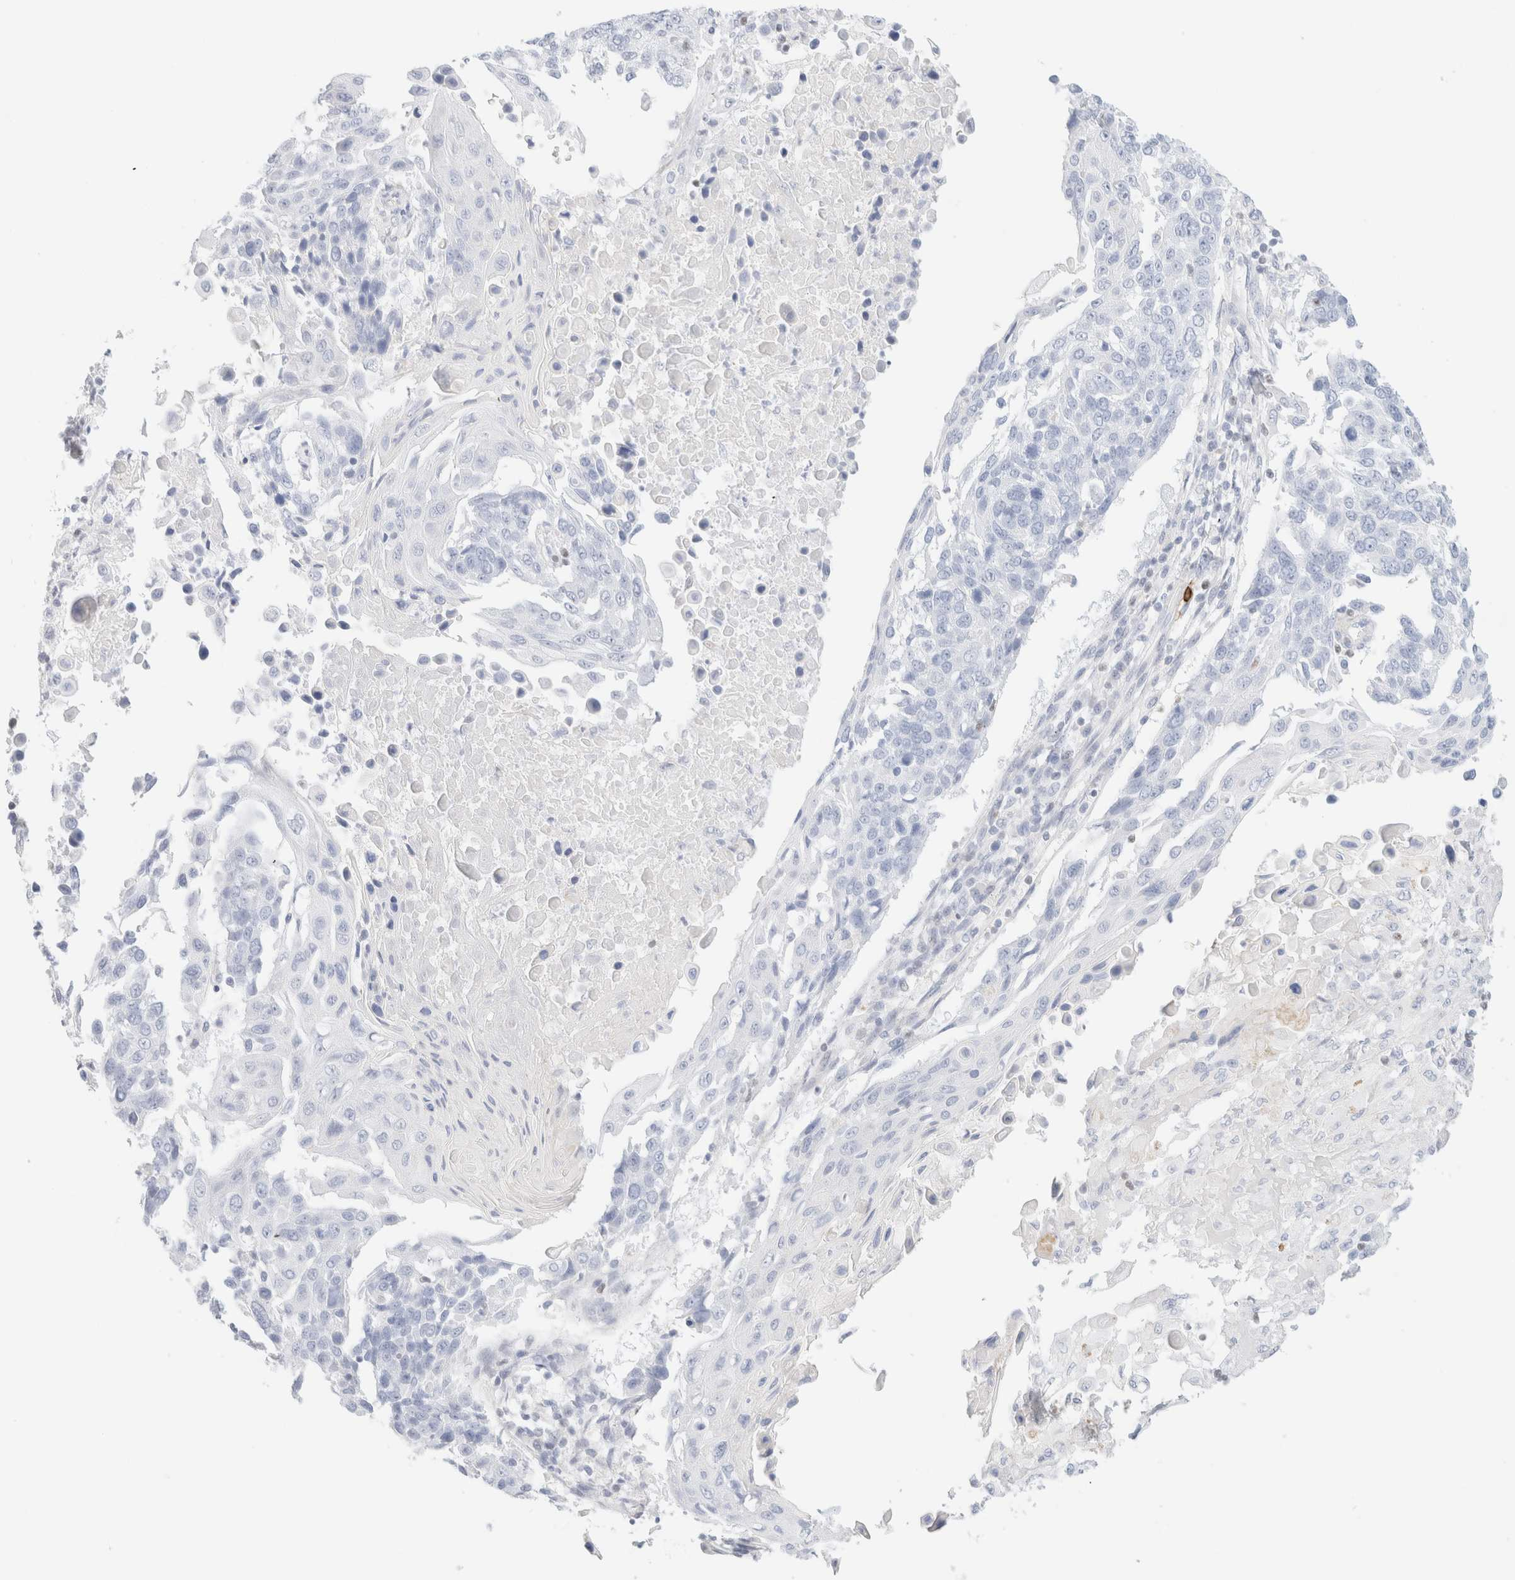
{"staining": {"intensity": "negative", "quantity": "none", "location": "none"}, "tissue": "lung cancer", "cell_type": "Tumor cells", "image_type": "cancer", "snomed": [{"axis": "morphology", "description": "Squamous cell carcinoma, NOS"}, {"axis": "topography", "description": "Lung"}], "caption": "Immunohistochemical staining of lung cancer shows no significant expression in tumor cells.", "gene": "IKZF3", "patient": {"sex": "male", "age": 66}}